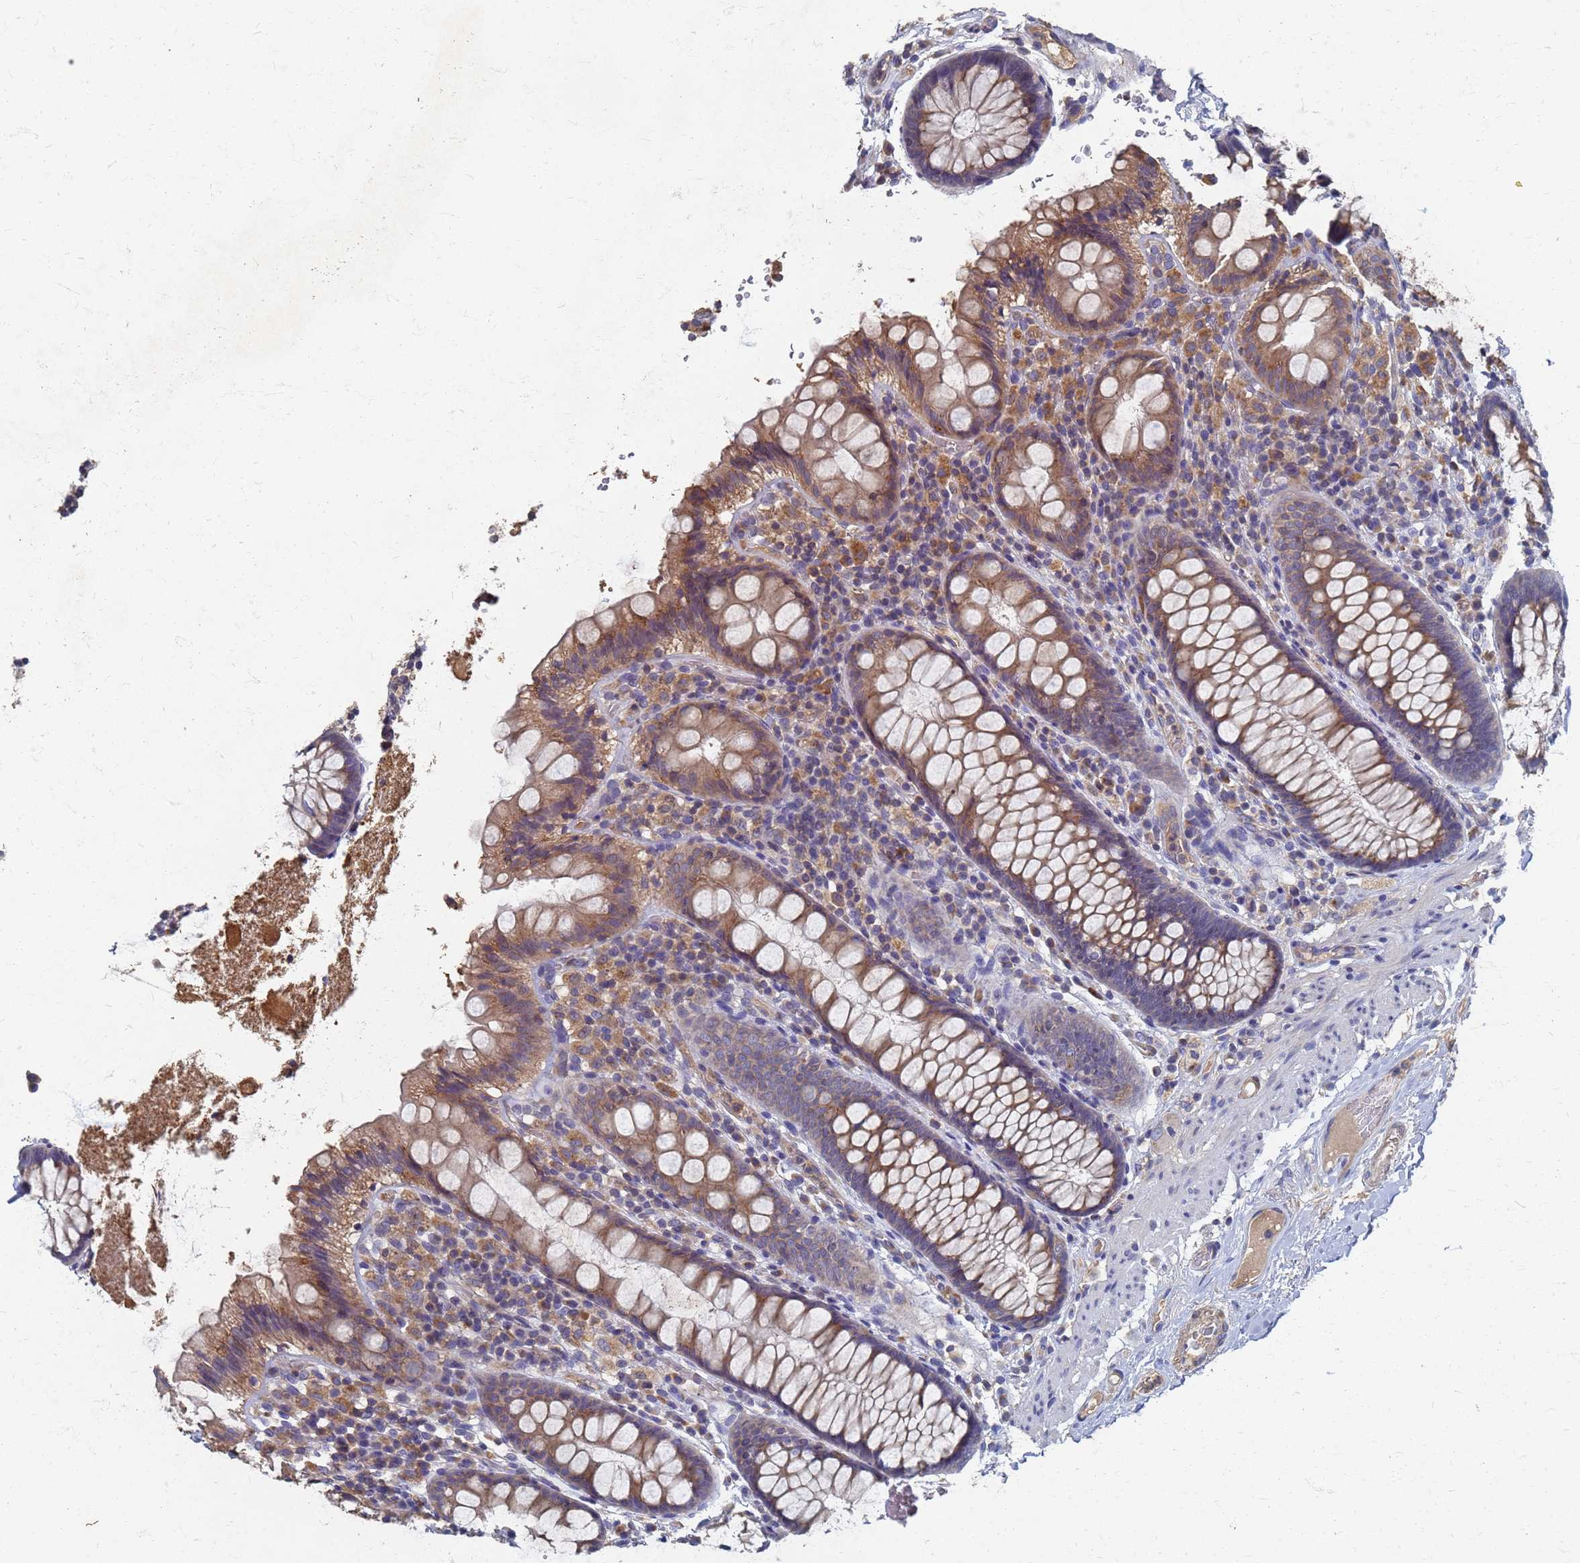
{"staining": {"intensity": "moderate", "quantity": ">75%", "location": "cytoplasmic/membranous"}, "tissue": "rectum", "cell_type": "Glandular cells", "image_type": "normal", "snomed": [{"axis": "morphology", "description": "Normal tissue, NOS"}, {"axis": "topography", "description": "Rectum"}], "caption": "Immunohistochemistry (DAB (3,3'-diaminobenzidine)) staining of normal rectum shows moderate cytoplasmic/membranous protein positivity in approximately >75% of glandular cells.", "gene": "KRCC1", "patient": {"sex": "male", "age": 83}}